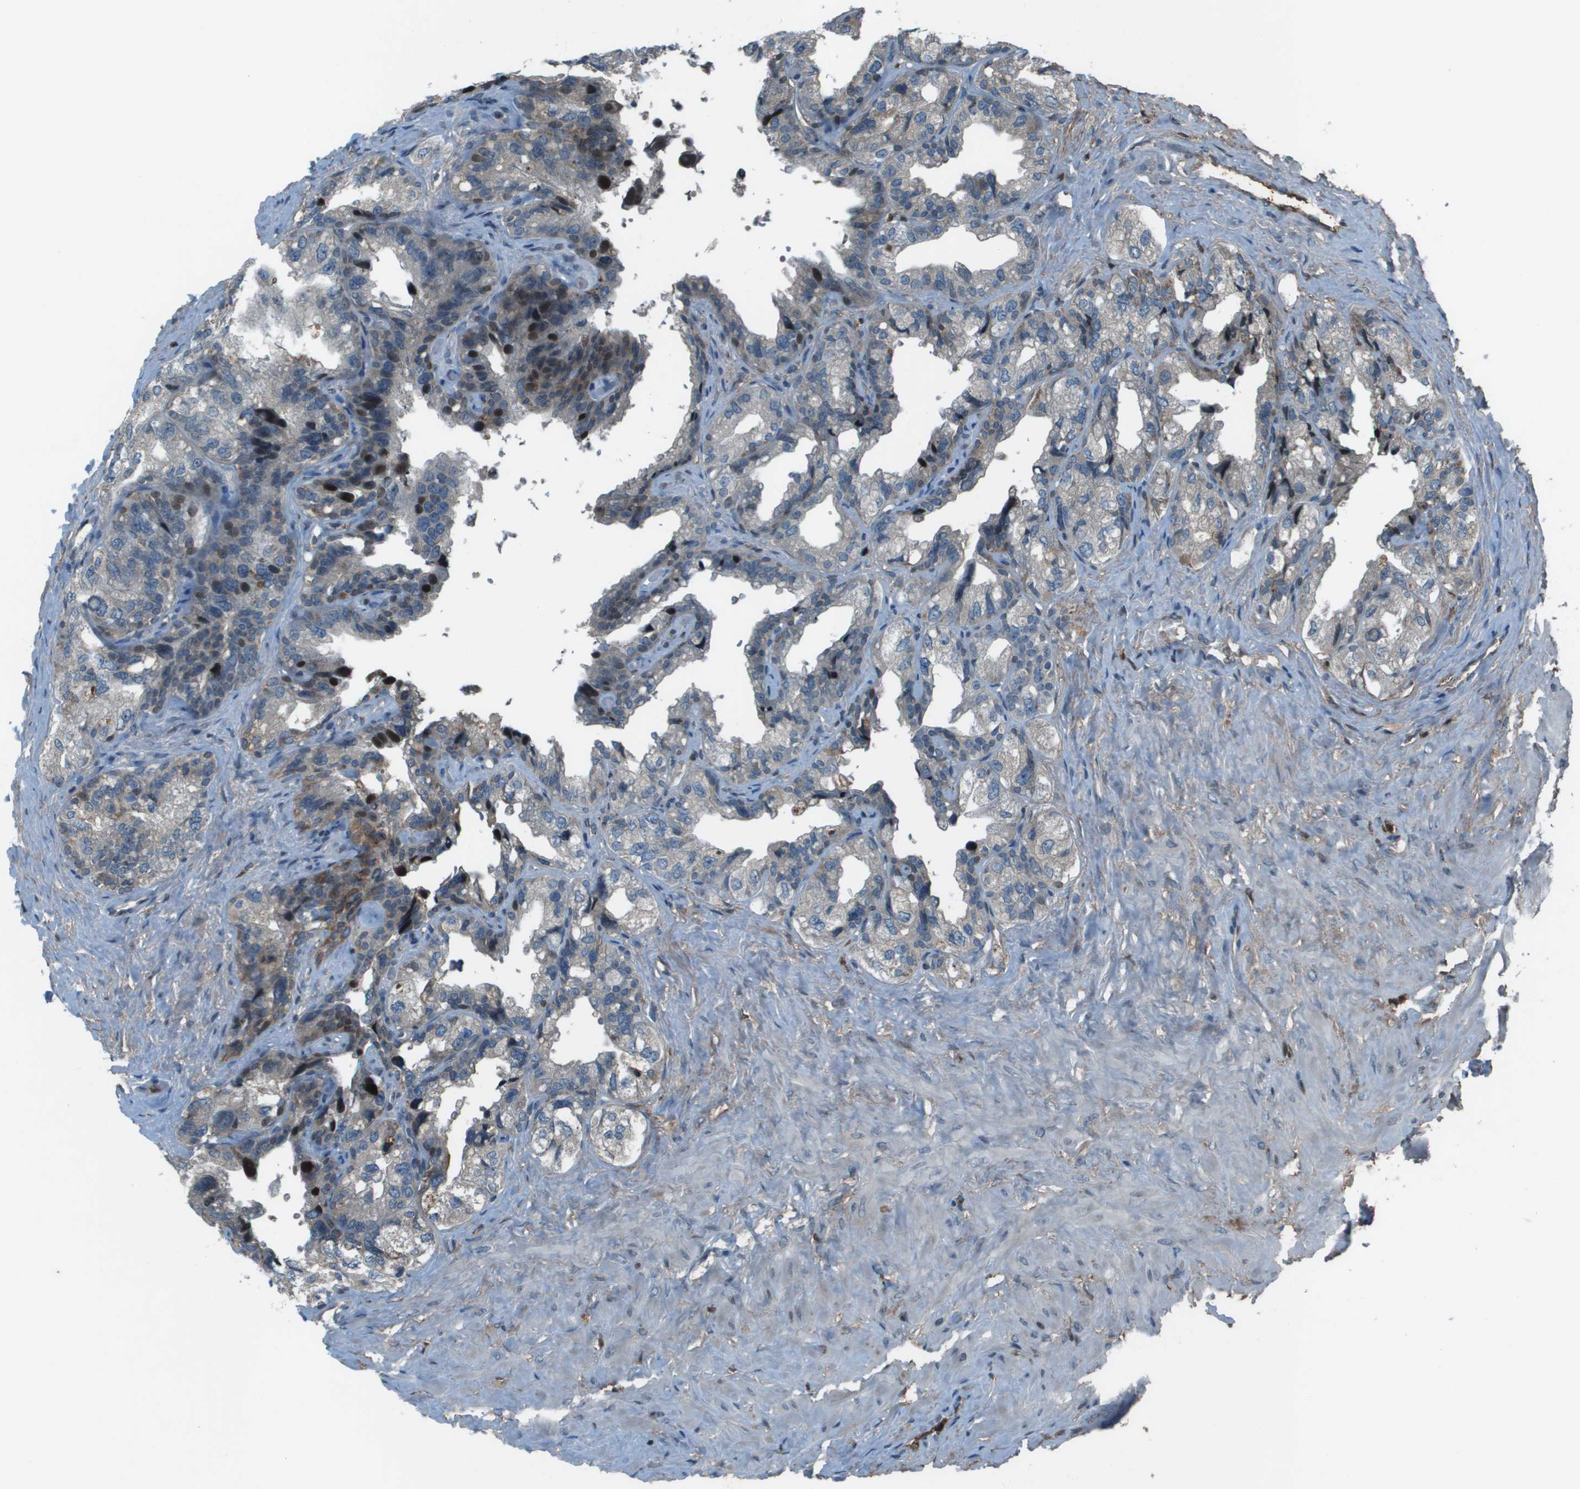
{"staining": {"intensity": "strong", "quantity": "<25%", "location": "nuclear"}, "tissue": "seminal vesicle", "cell_type": "Glandular cells", "image_type": "normal", "snomed": [{"axis": "morphology", "description": "Normal tissue, NOS"}, {"axis": "topography", "description": "Seminal veicle"}], "caption": "A high-resolution image shows immunohistochemistry staining of unremarkable seminal vesicle, which exhibits strong nuclear staining in about <25% of glandular cells.", "gene": "CXCL12", "patient": {"sex": "male", "age": 68}}